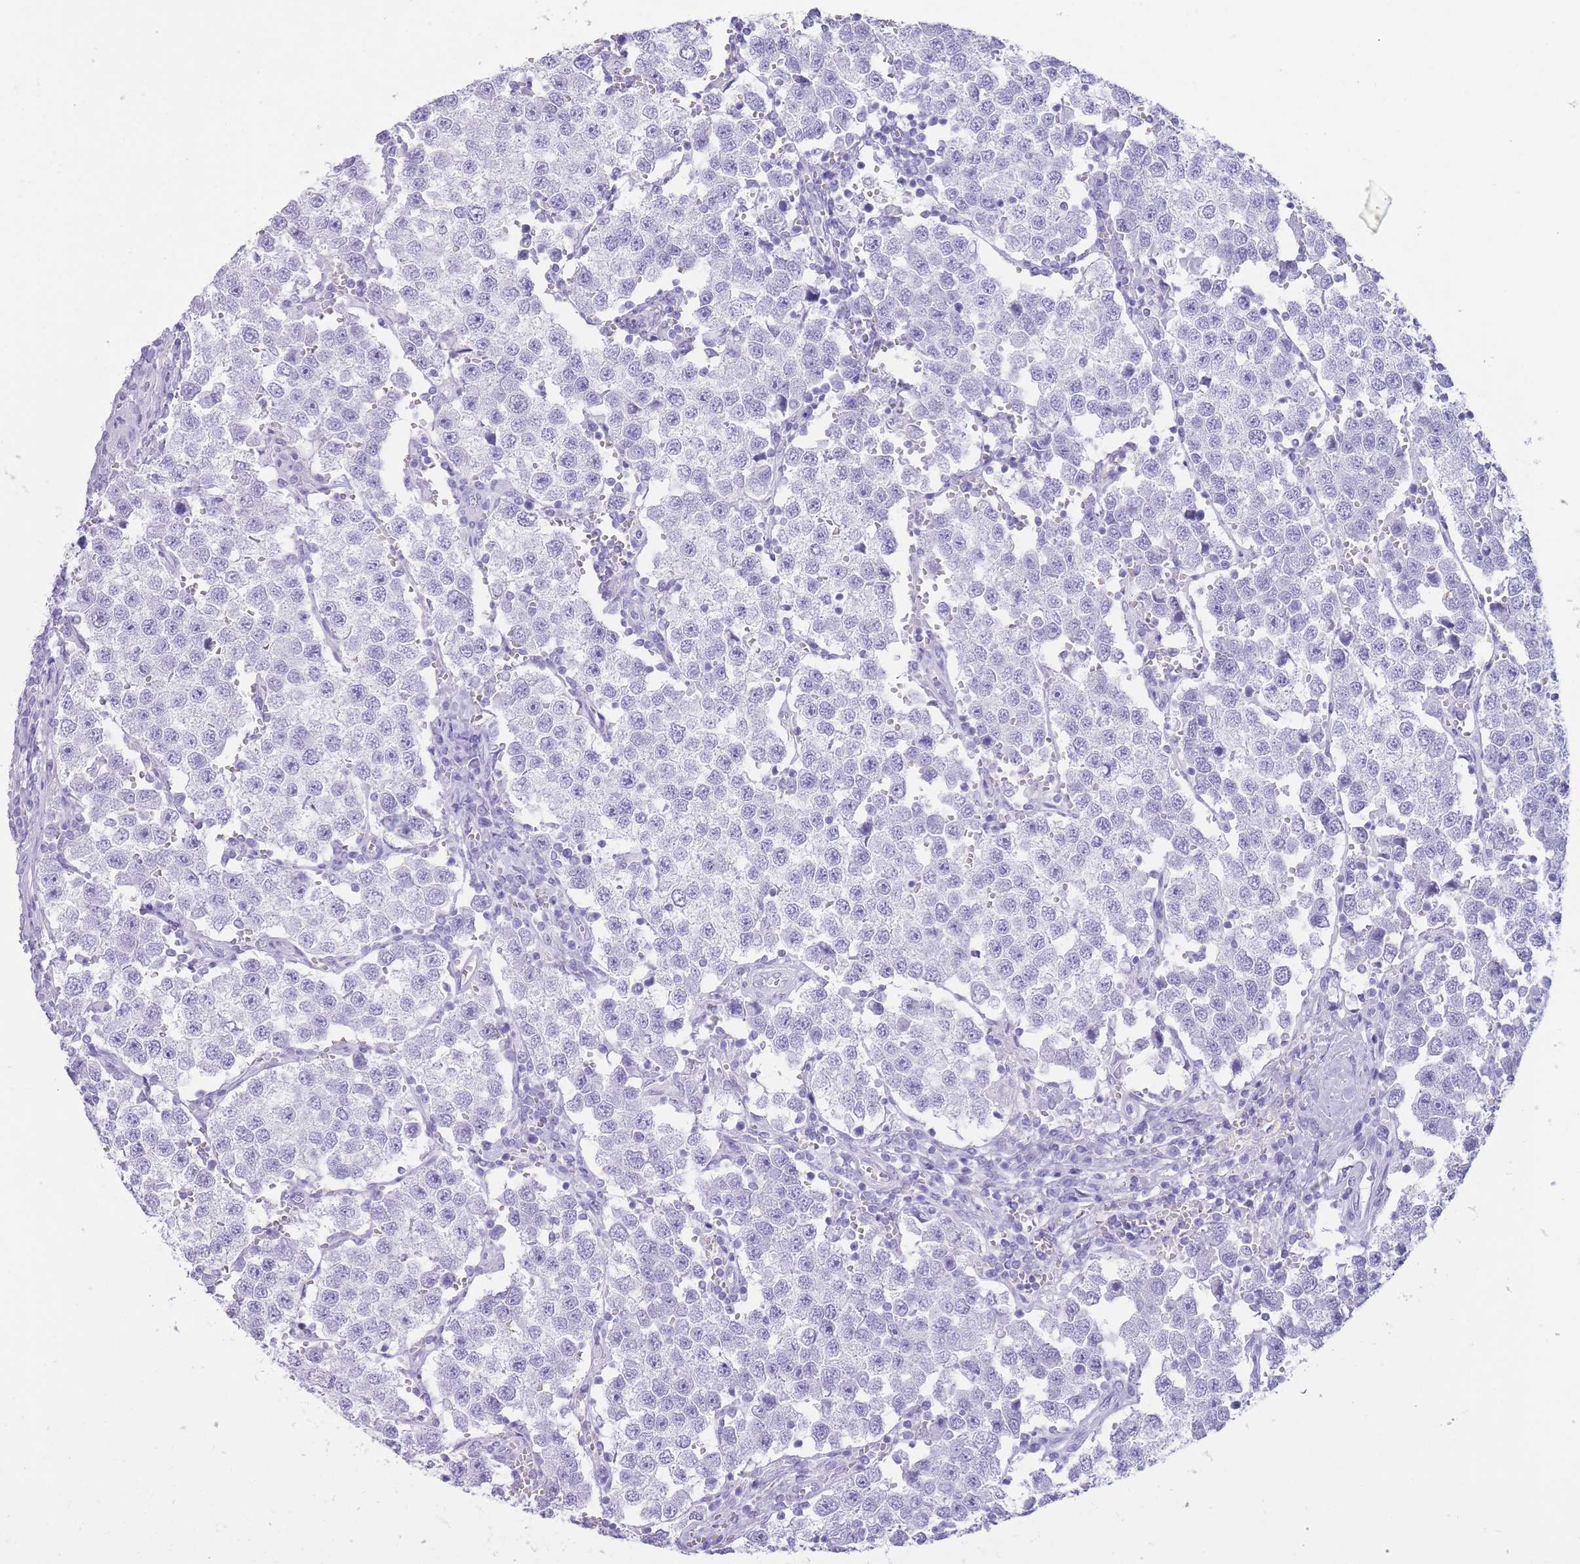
{"staining": {"intensity": "negative", "quantity": "none", "location": "none"}, "tissue": "testis cancer", "cell_type": "Tumor cells", "image_type": "cancer", "snomed": [{"axis": "morphology", "description": "Seminoma, NOS"}, {"axis": "topography", "description": "Testis"}], "caption": "DAB immunohistochemical staining of human testis seminoma displays no significant positivity in tumor cells.", "gene": "OR4F21", "patient": {"sex": "male", "age": 37}}